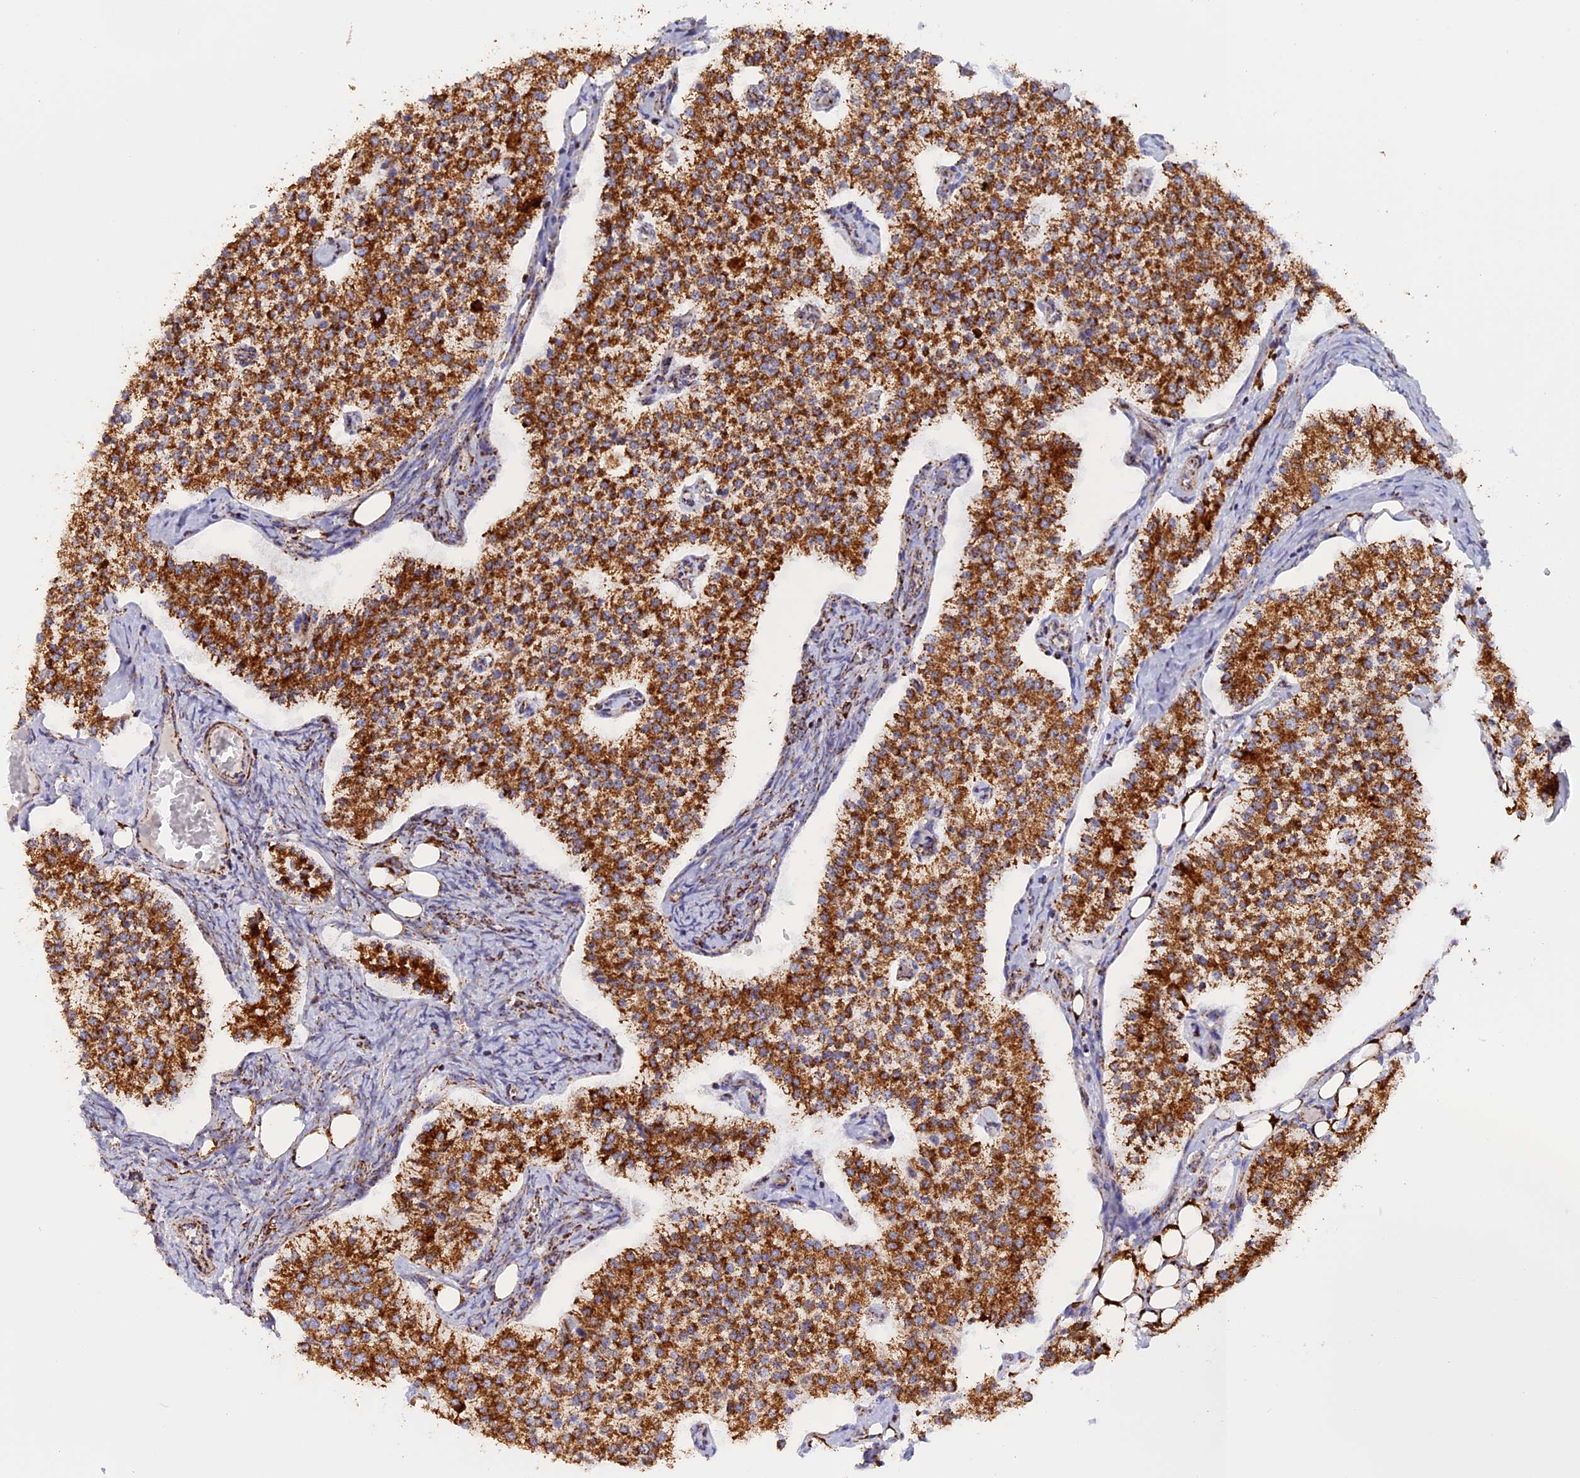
{"staining": {"intensity": "strong", "quantity": ">75%", "location": "cytoplasmic/membranous"}, "tissue": "carcinoid", "cell_type": "Tumor cells", "image_type": "cancer", "snomed": [{"axis": "morphology", "description": "Carcinoid, malignant, NOS"}, {"axis": "topography", "description": "Colon"}], "caption": "Protein analysis of malignant carcinoid tissue displays strong cytoplasmic/membranous positivity in approximately >75% of tumor cells.", "gene": "UQCRB", "patient": {"sex": "female", "age": 52}}